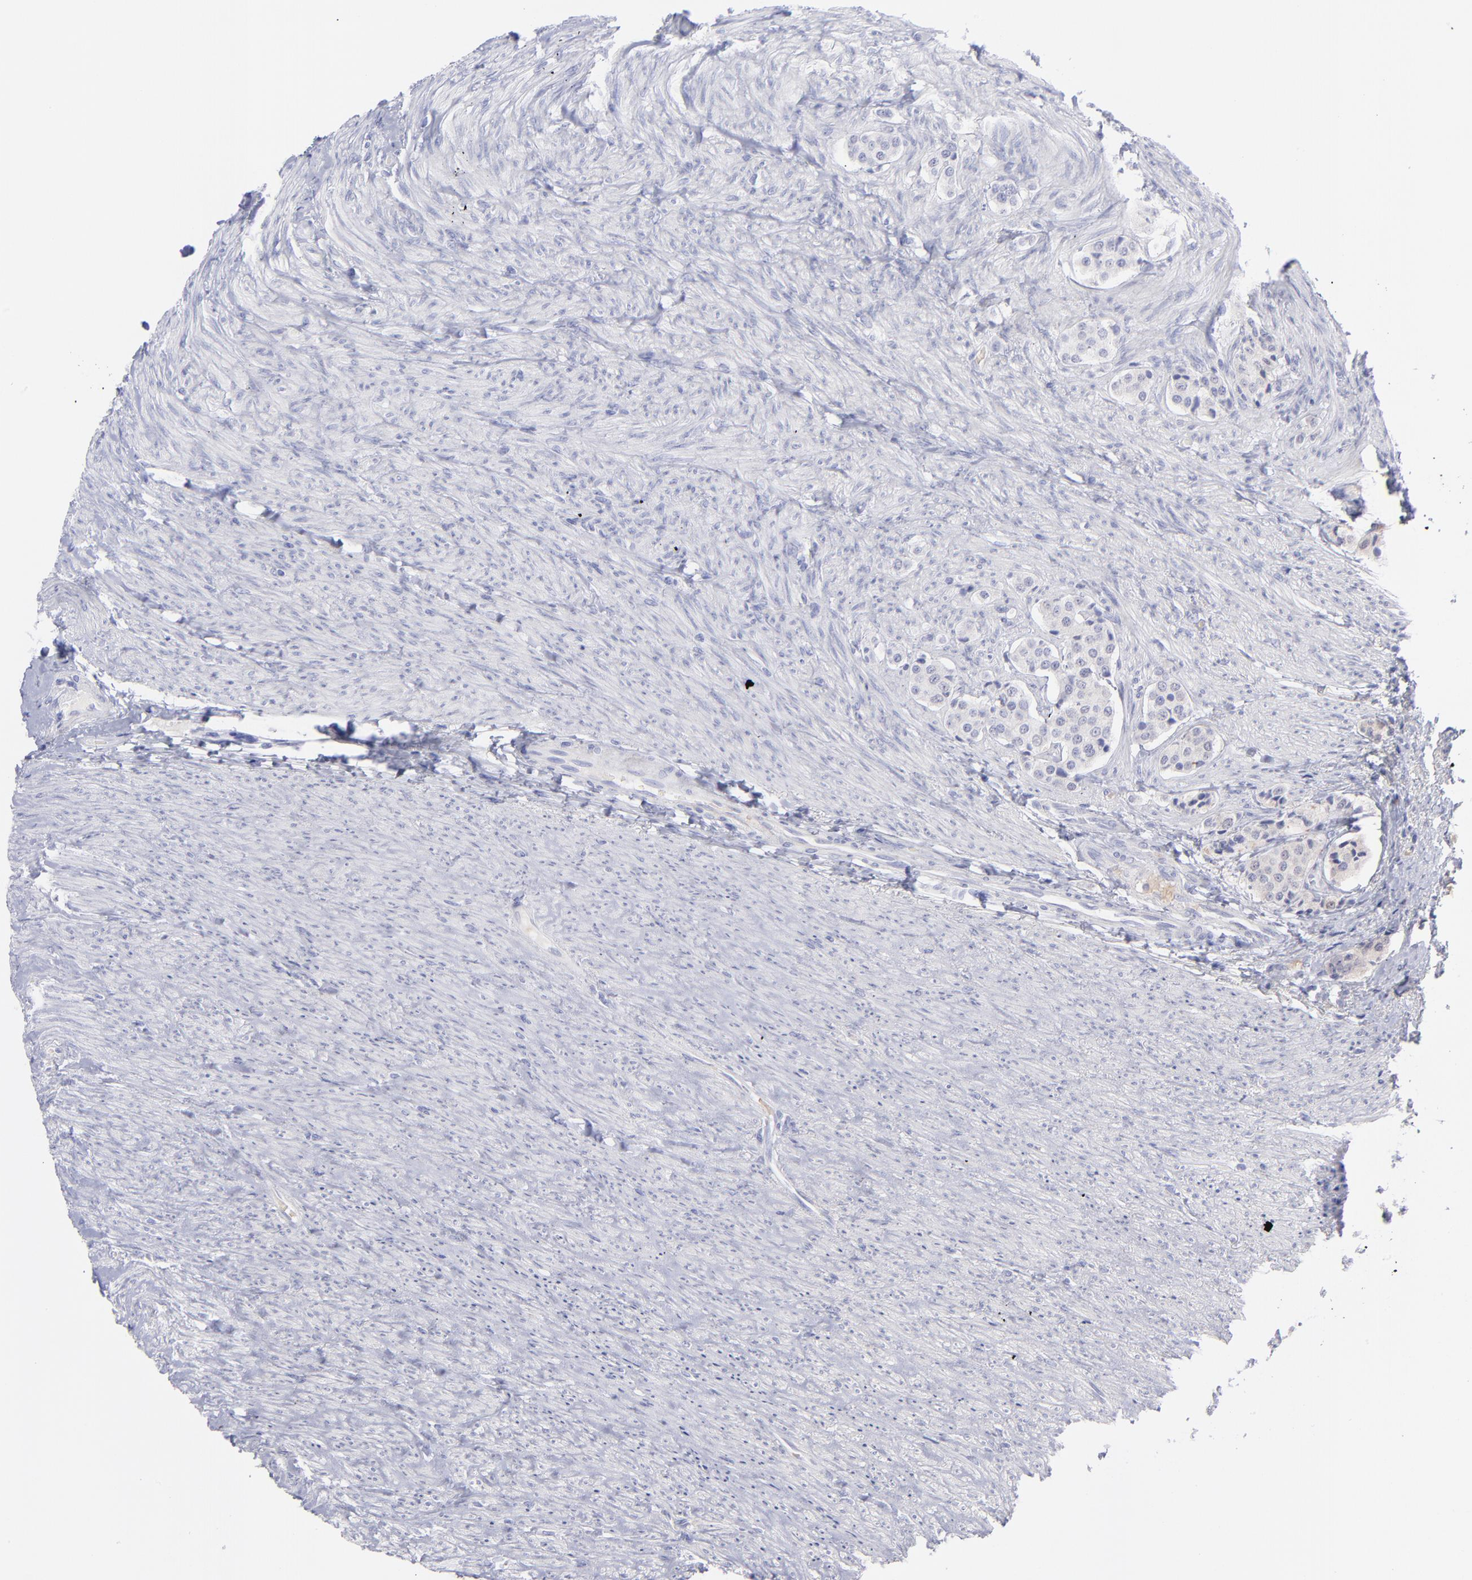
{"staining": {"intensity": "weak", "quantity": ">75%", "location": "cytoplasmic/membranous"}, "tissue": "carcinoid", "cell_type": "Tumor cells", "image_type": "cancer", "snomed": [{"axis": "morphology", "description": "Carcinoid, malignant, NOS"}, {"axis": "topography", "description": "Colon"}], "caption": "Weak cytoplasmic/membranous positivity for a protein is seen in about >75% of tumor cells of carcinoid using IHC.", "gene": "F13B", "patient": {"sex": "female", "age": 61}}